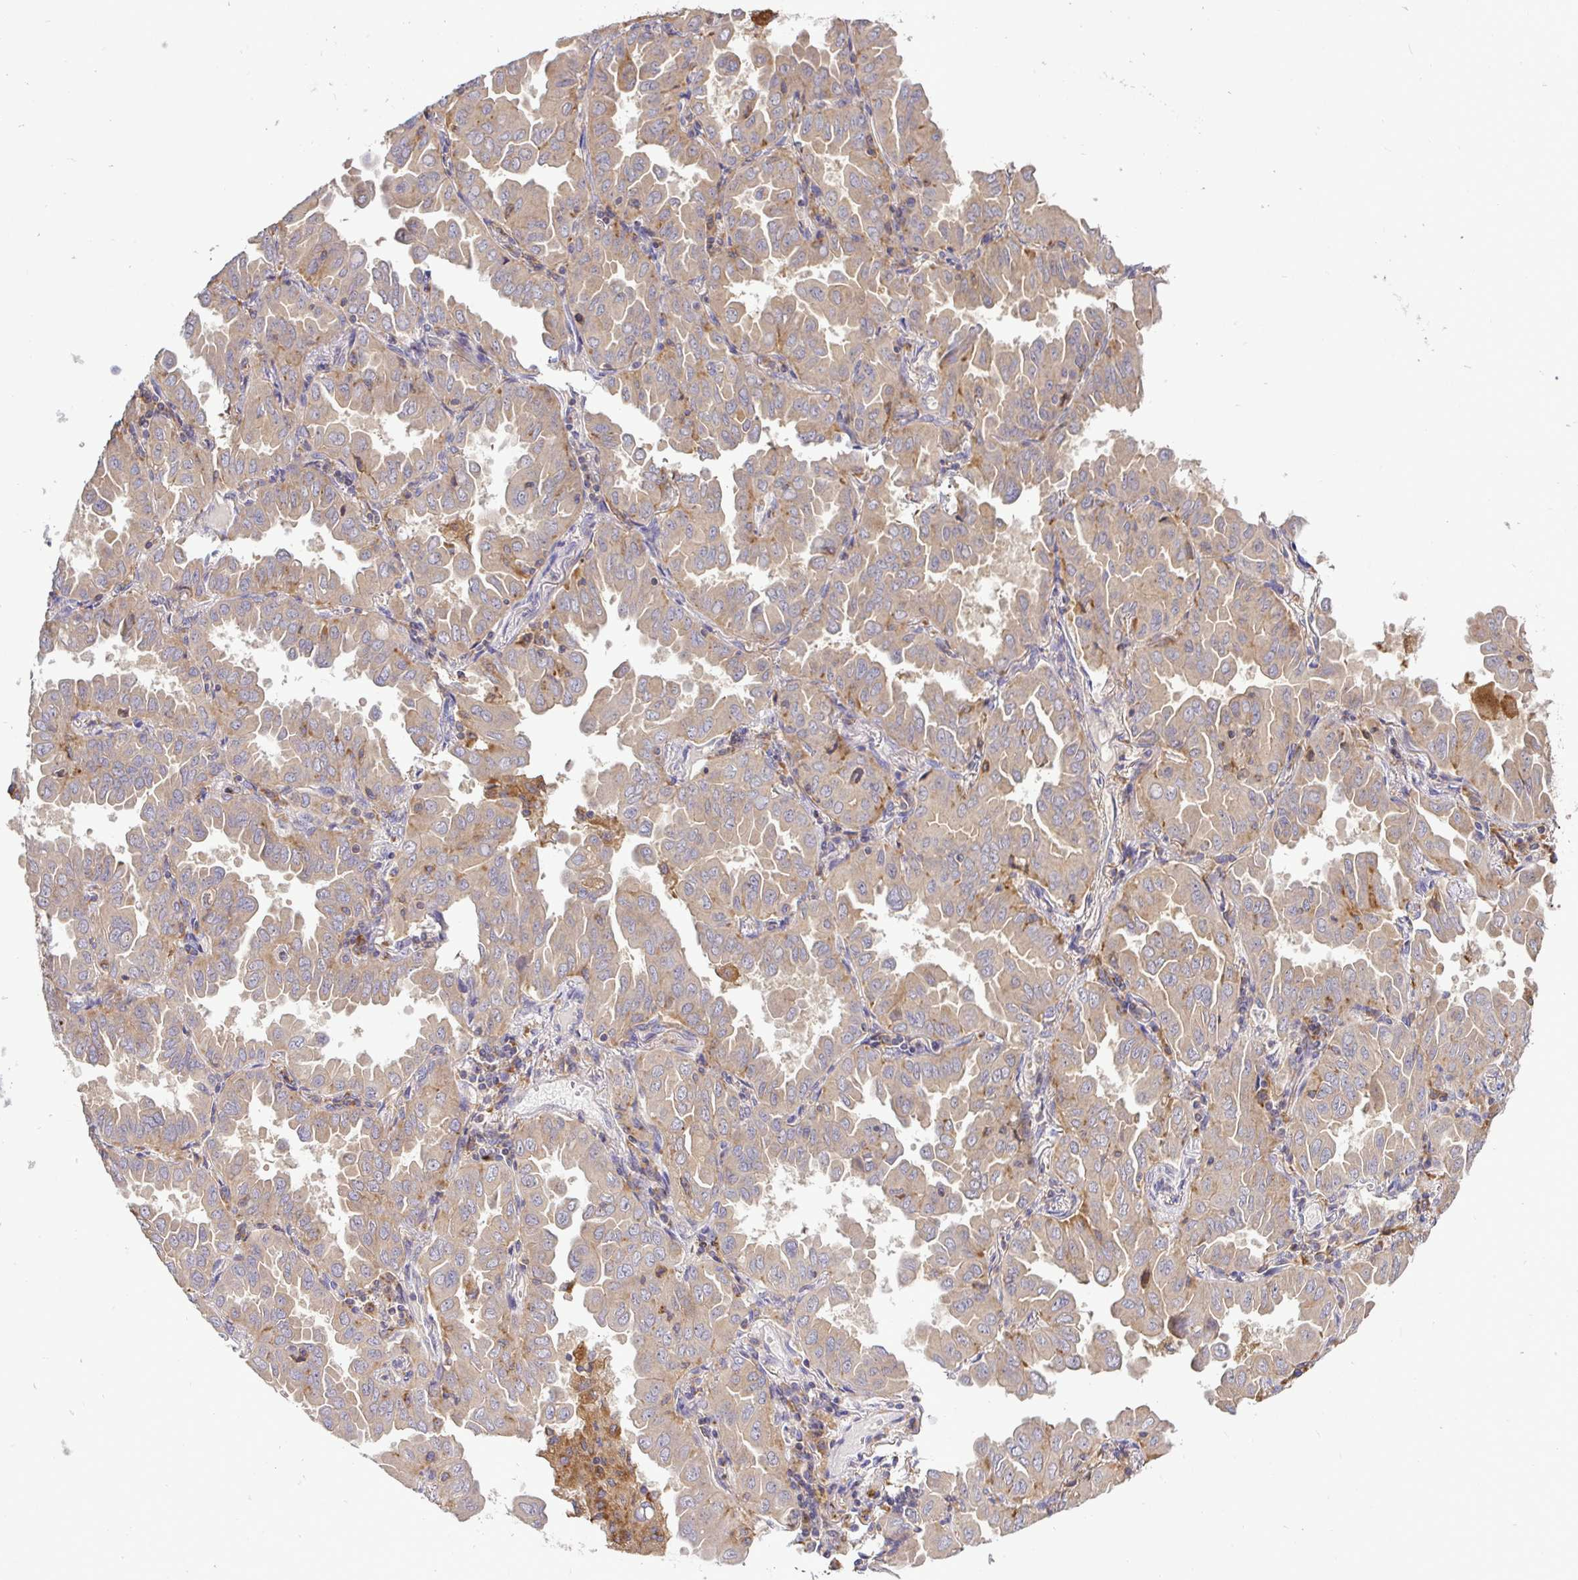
{"staining": {"intensity": "weak", "quantity": "25%-75%", "location": "cytoplasmic/membranous"}, "tissue": "lung cancer", "cell_type": "Tumor cells", "image_type": "cancer", "snomed": [{"axis": "morphology", "description": "Adenocarcinoma, NOS"}, {"axis": "topography", "description": "Lung"}], "caption": "Approximately 25%-75% of tumor cells in human lung cancer (adenocarcinoma) reveal weak cytoplasmic/membranous protein staining as visualized by brown immunohistochemical staining.", "gene": "ATP6V1F", "patient": {"sex": "male", "age": 64}}